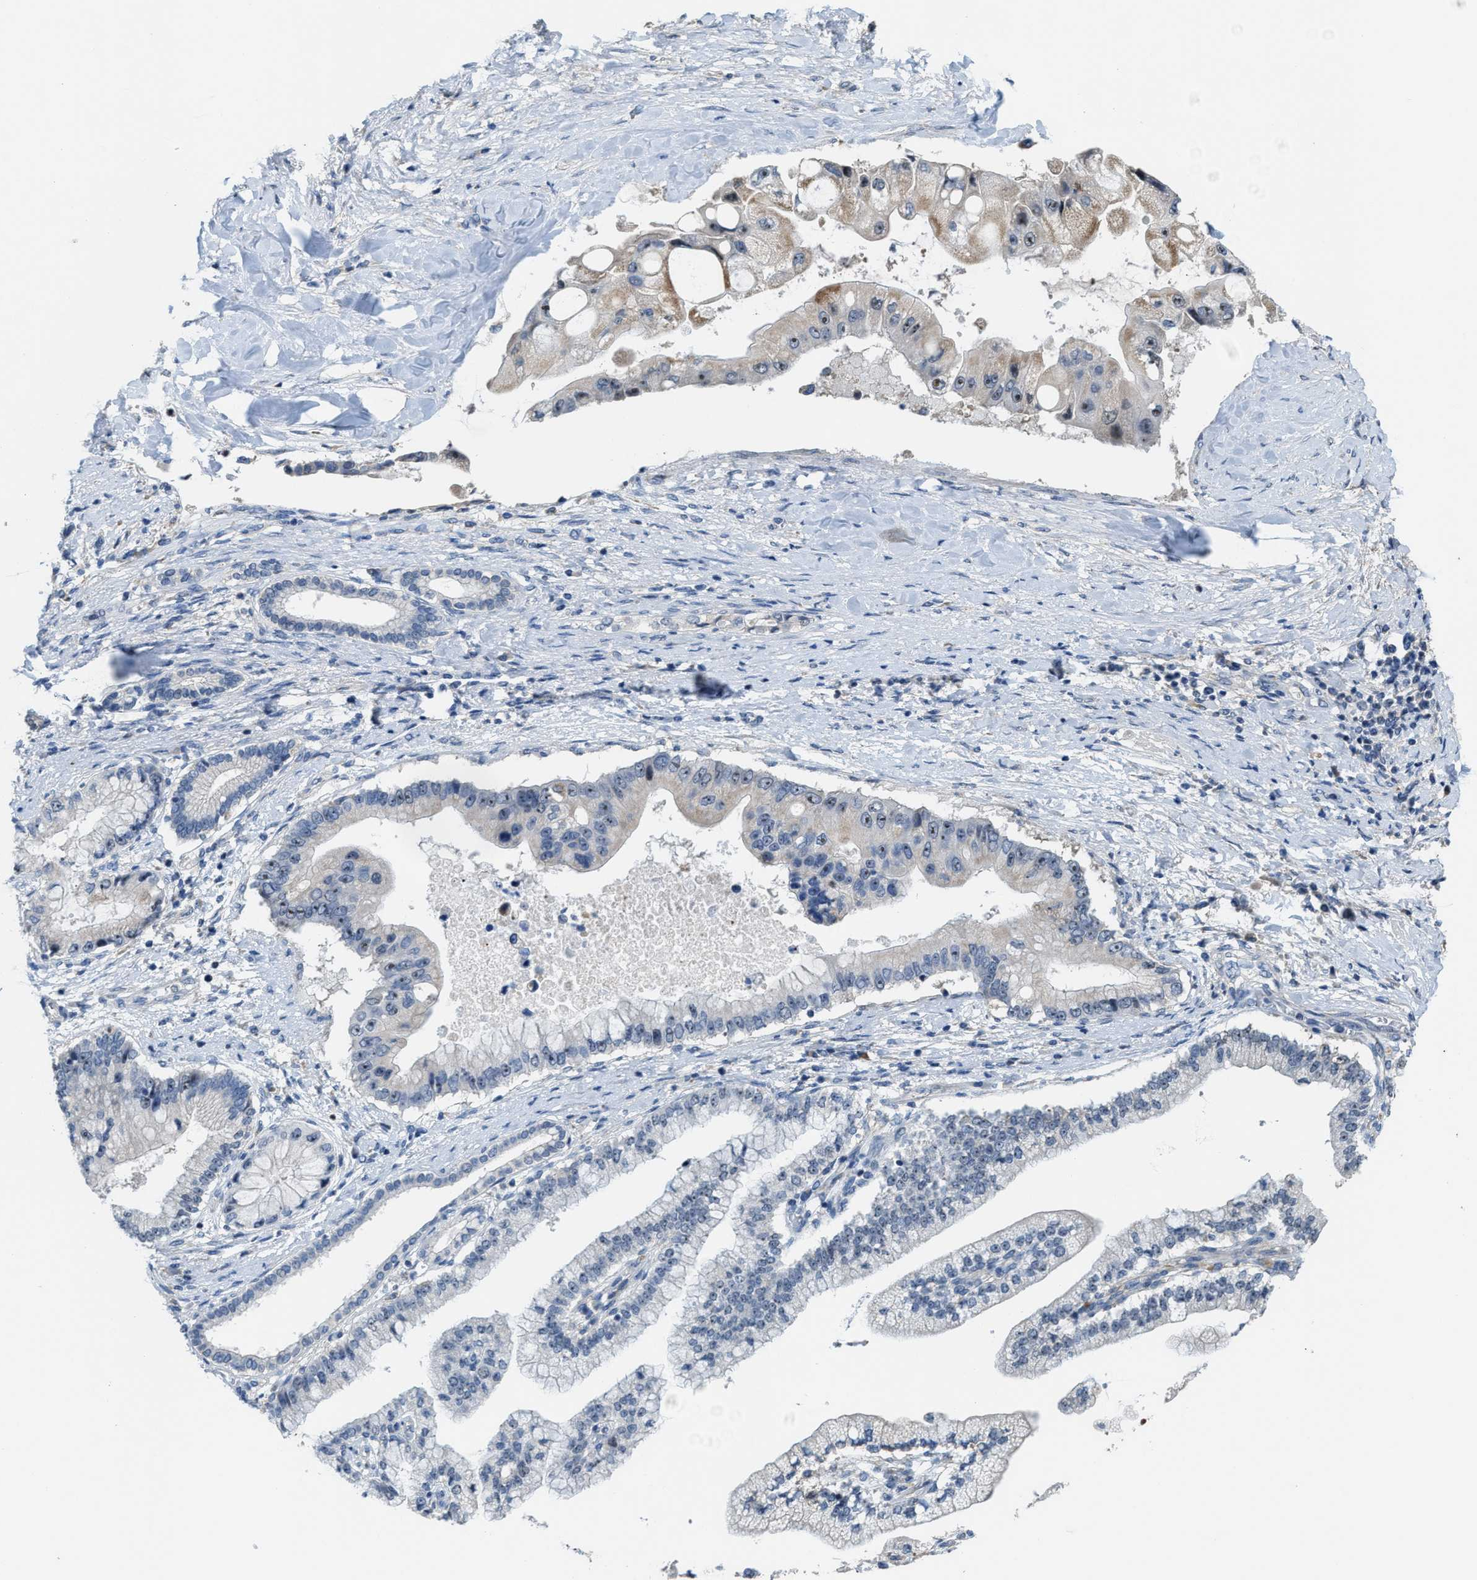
{"staining": {"intensity": "weak", "quantity": "<25%", "location": "nuclear"}, "tissue": "liver cancer", "cell_type": "Tumor cells", "image_type": "cancer", "snomed": [{"axis": "morphology", "description": "Cholangiocarcinoma"}, {"axis": "topography", "description": "Liver"}], "caption": "A high-resolution histopathology image shows immunohistochemistry (IHC) staining of liver cancer, which exhibits no significant staining in tumor cells.", "gene": "ZNF783", "patient": {"sex": "male", "age": 50}}